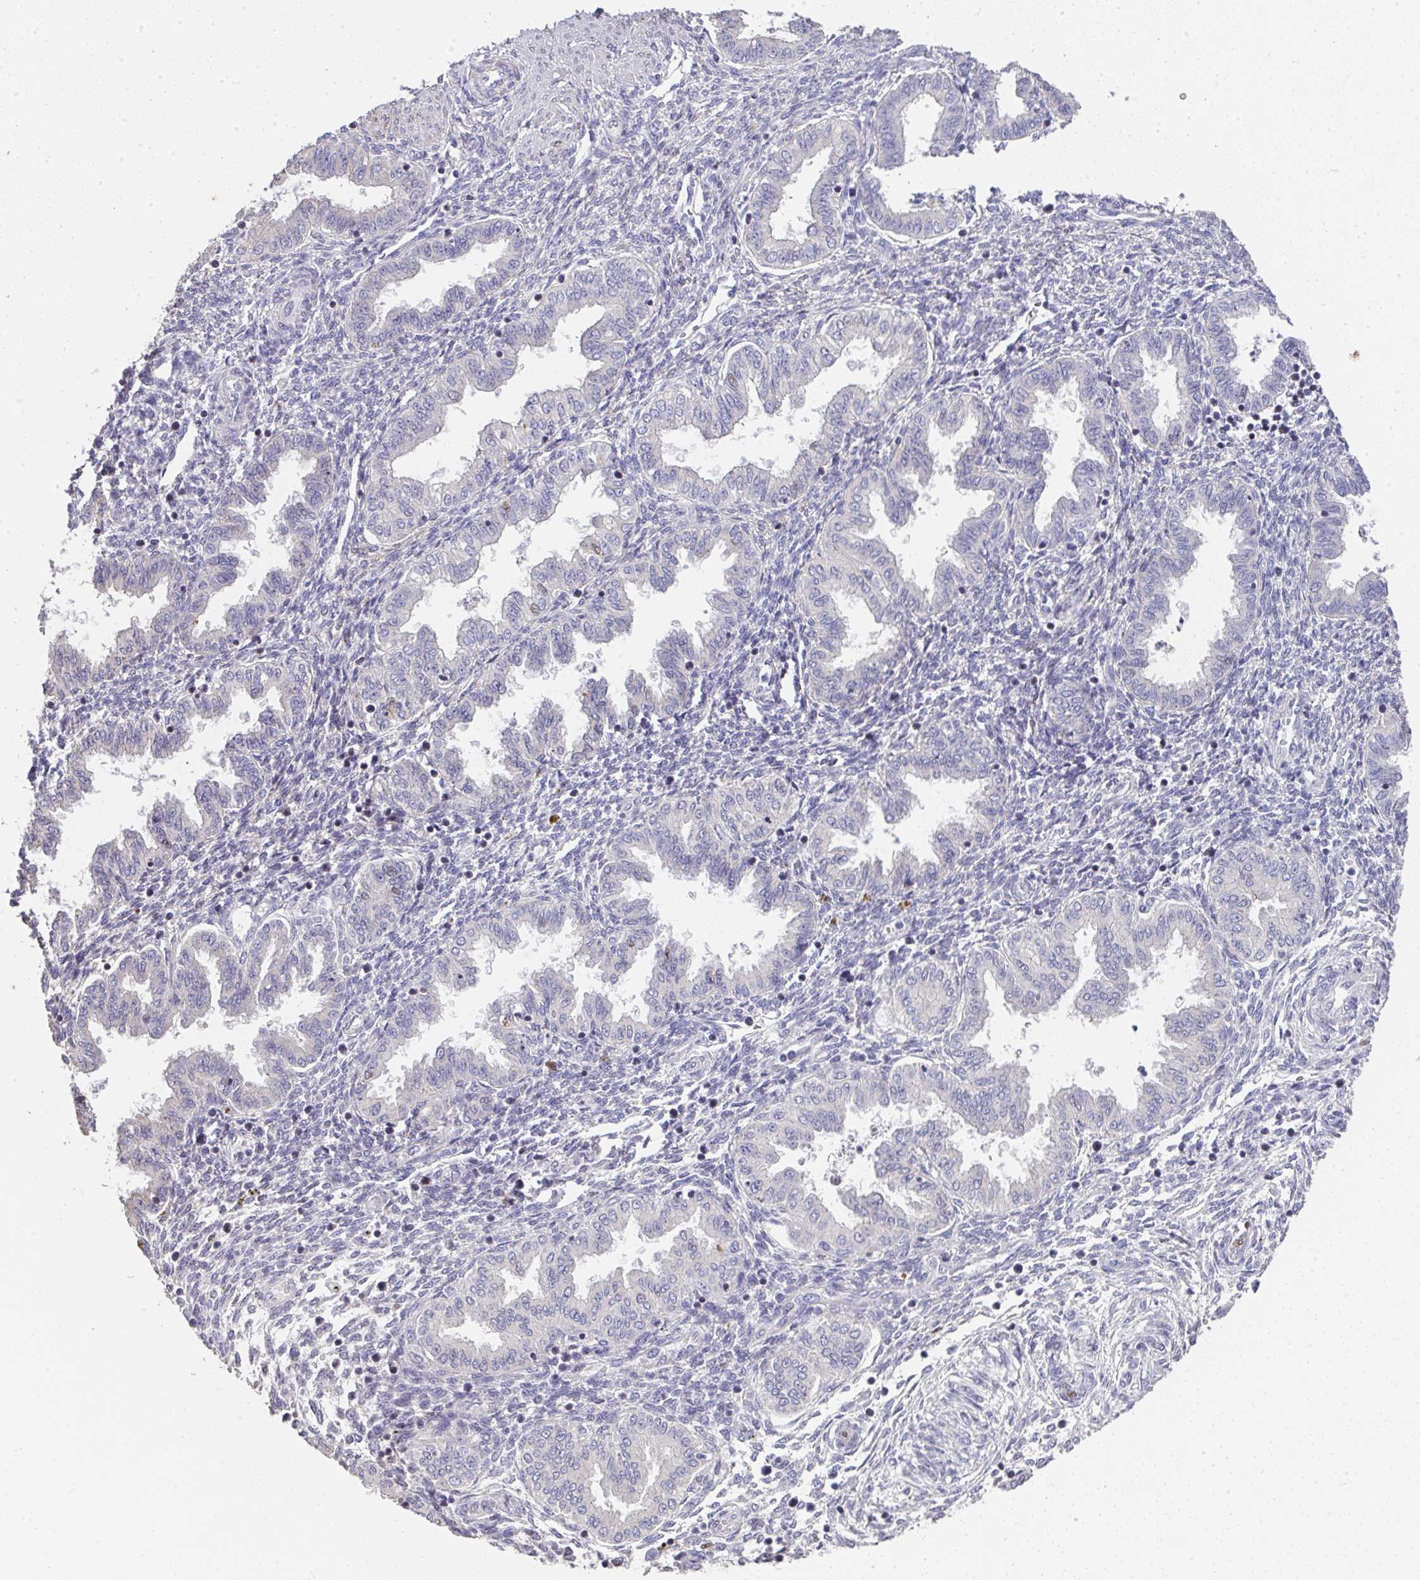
{"staining": {"intensity": "negative", "quantity": "none", "location": "none"}, "tissue": "endometrium", "cell_type": "Cells in endometrial stroma", "image_type": "normal", "snomed": [{"axis": "morphology", "description": "Normal tissue, NOS"}, {"axis": "topography", "description": "Endometrium"}], "caption": "Micrograph shows no protein staining in cells in endometrial stroma of benign endometrium. Nuclei are stained in blue.", "gene": "RUNDC3B", "patient": {"sex": "female", "age": 33}}